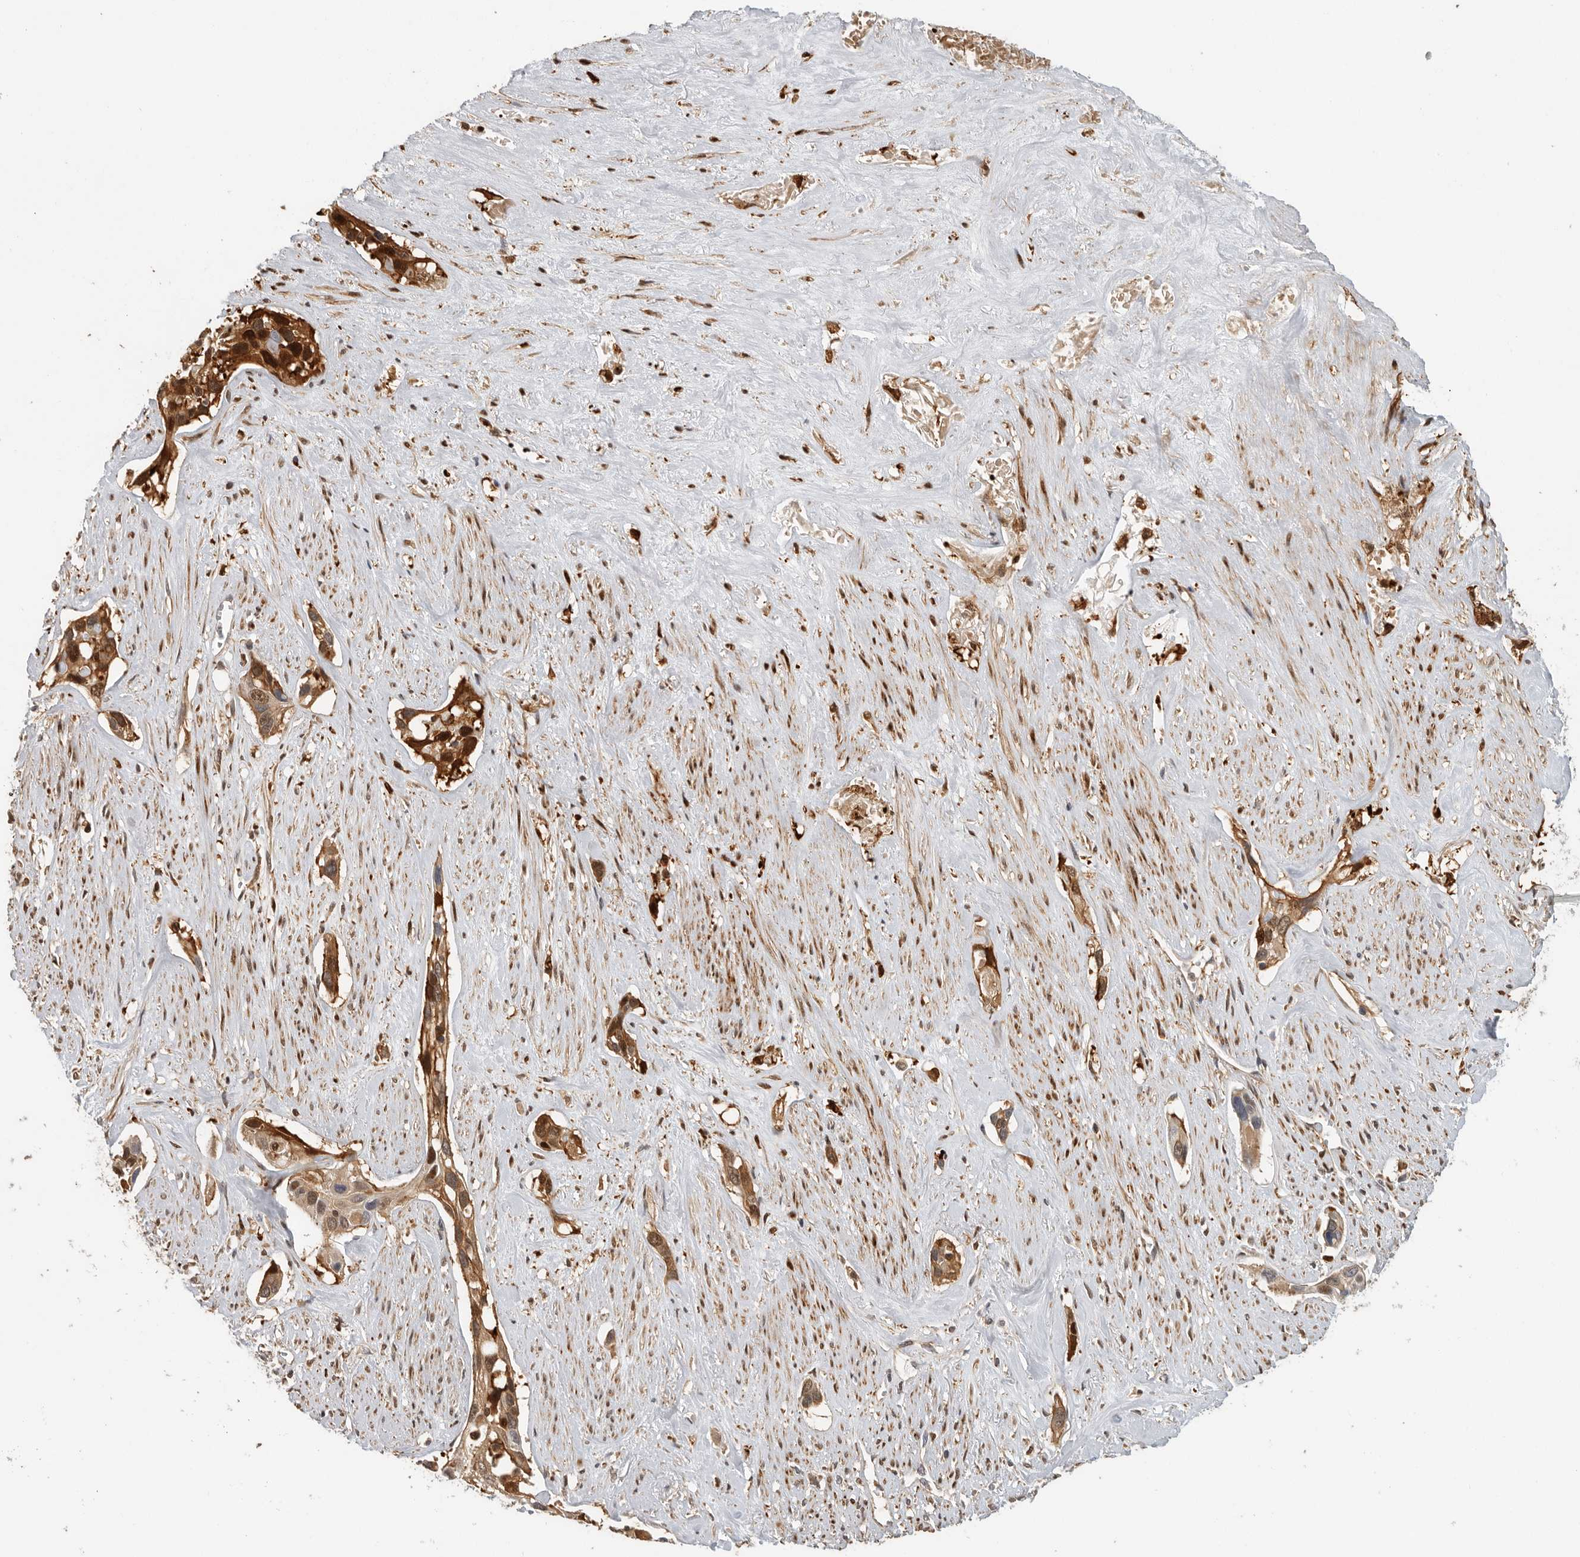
{"staining": {"intensity": "strong", "quantity": "25%-75%", "location": "cytoplasmic/membranous,nuclear"}, "tissue": "pancreatic cancer", "cell_type": "Tumor cells", "image_type": "cancer", "snomed": [{"axis": "morphology", "description": "Adenocarcinoma, NOS"}, {"axis": "topography", "description": "Pancreas"}], "caption": "This photomicrograph demonstrates immunohistochemistry (IHC) staining of pancreatic cancer, with high strong cytoplasmic/membranous and nuclear expression in approximately 25%-75% of tumor cells.", "gene": "SWT1", "patient": {"sex": "female", "age": 60}}